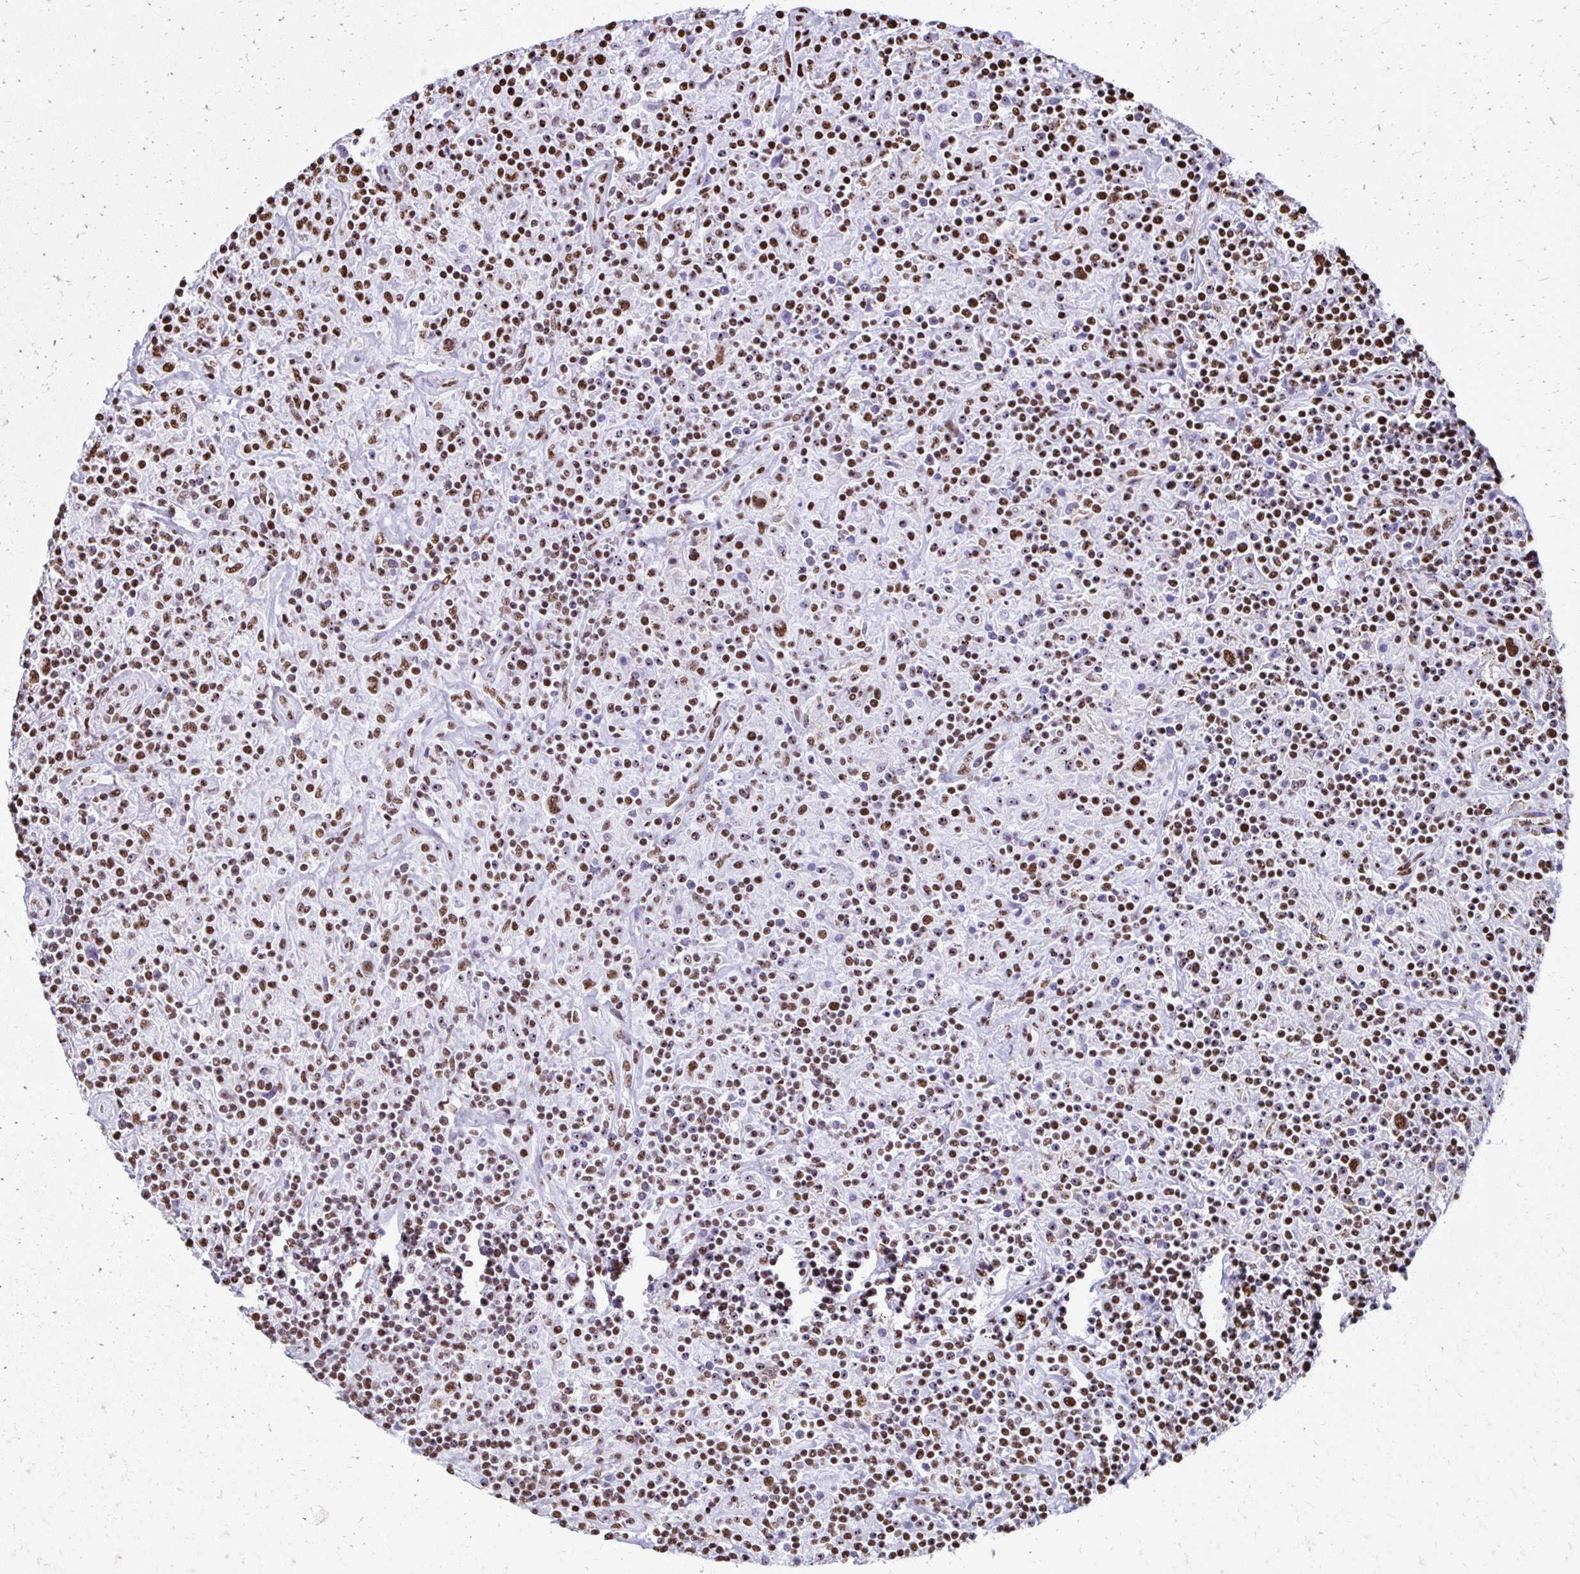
{"staining": {"intensity": "moderate", "quantity": ">75%", "location": "nuclear"}, "tissue": "lymphoma", "cell_type": "Tumor cells", "image_type": "cancer", "snomed": [{"axis": "morphology", "description": "Hodgkin's disease, NOS"}, {"axis": "topography", "description": "Lymph node"}], "caption": "A histopathology image of human Hodgkin's disease stained for a protein demonstrates moderate nuclear brown staining in tumor cells.", "gene": "NONO", "patient": {"sex": "male", "age": 70}}